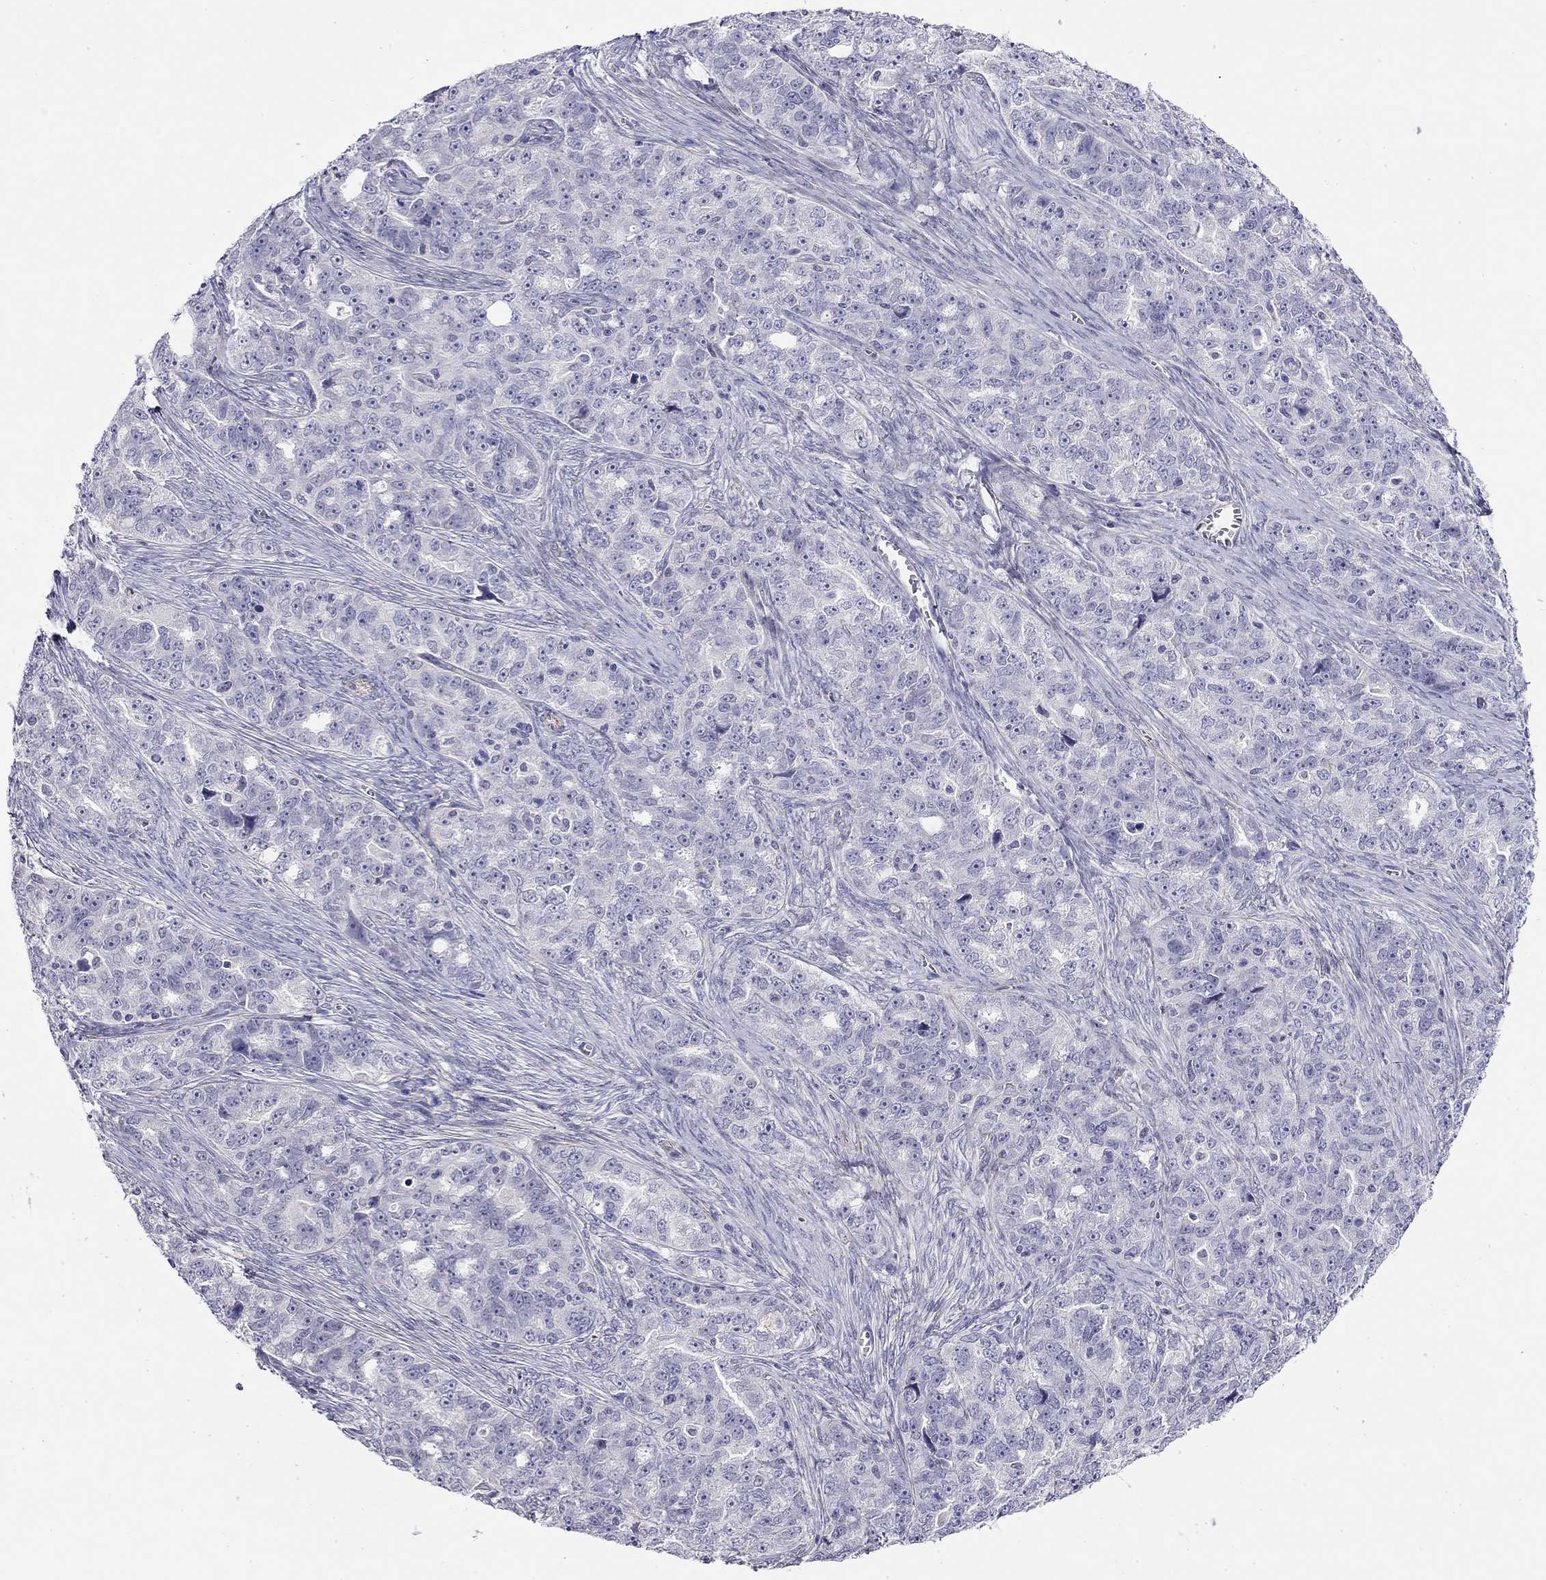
{"staining": {"intensity": "negative", "quantity": "none", "location": "none"}, "tissue": "ovarian cancer", "cell_type": "Tumor cells", "image_type": "cancer", "snomed": [{"axis": "morphology", "description": "Cystadenocarcinoma, serous, NOS"}, {"axis": "topography", "description": "Ovary"}], "caption": "There is no significant positivity in tumor cells of ovarian cancer.", "gene": "RTL1", "patient": {"sex": "female", "age": 51}}